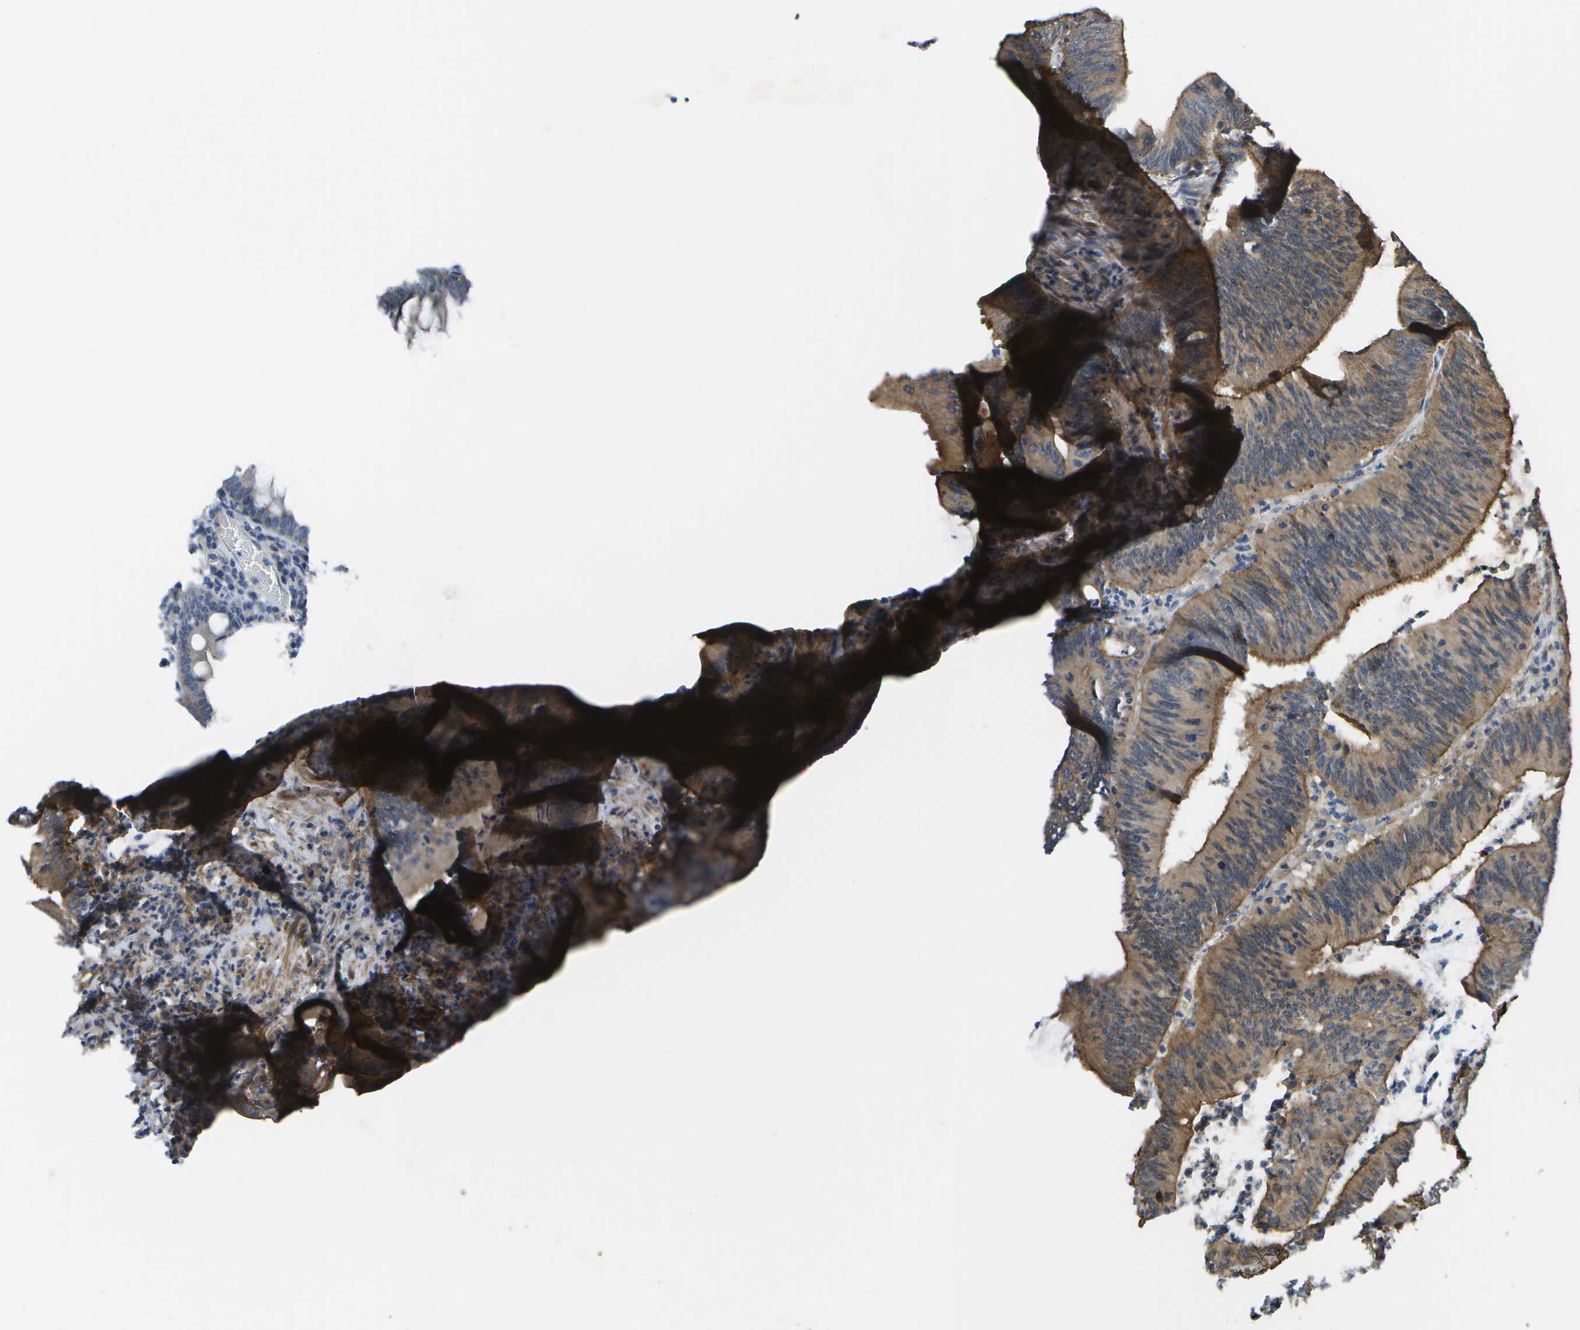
{"staining": {"intensity": "moderate", "quantity": ">75%", "location": "cytoplasmic/membranous"}, "tissue": "colorectal cancer", "cell_type": "Tumor cells", "image_type": "cancer", "snomed": [{"axis": "morphology", "description": "Normal tissue, NOS"}, {"axis": "morphology", "description": "Adenocarcinoma, NOS"}, {"axis": "topography", "description": "Rectum"}], "caption": "DAB (3,3'-diaminobenzidine) immunohistochemical staining of colorectal cancer exhibits moderate cytoplasmic/membranous protein staining in approximately >75% of tumor cells. The protein is shown in brown color, while the nuclei are stained blue.", "gene": "KIAA0040", "patient": {"sex": "female", "age": 66}}